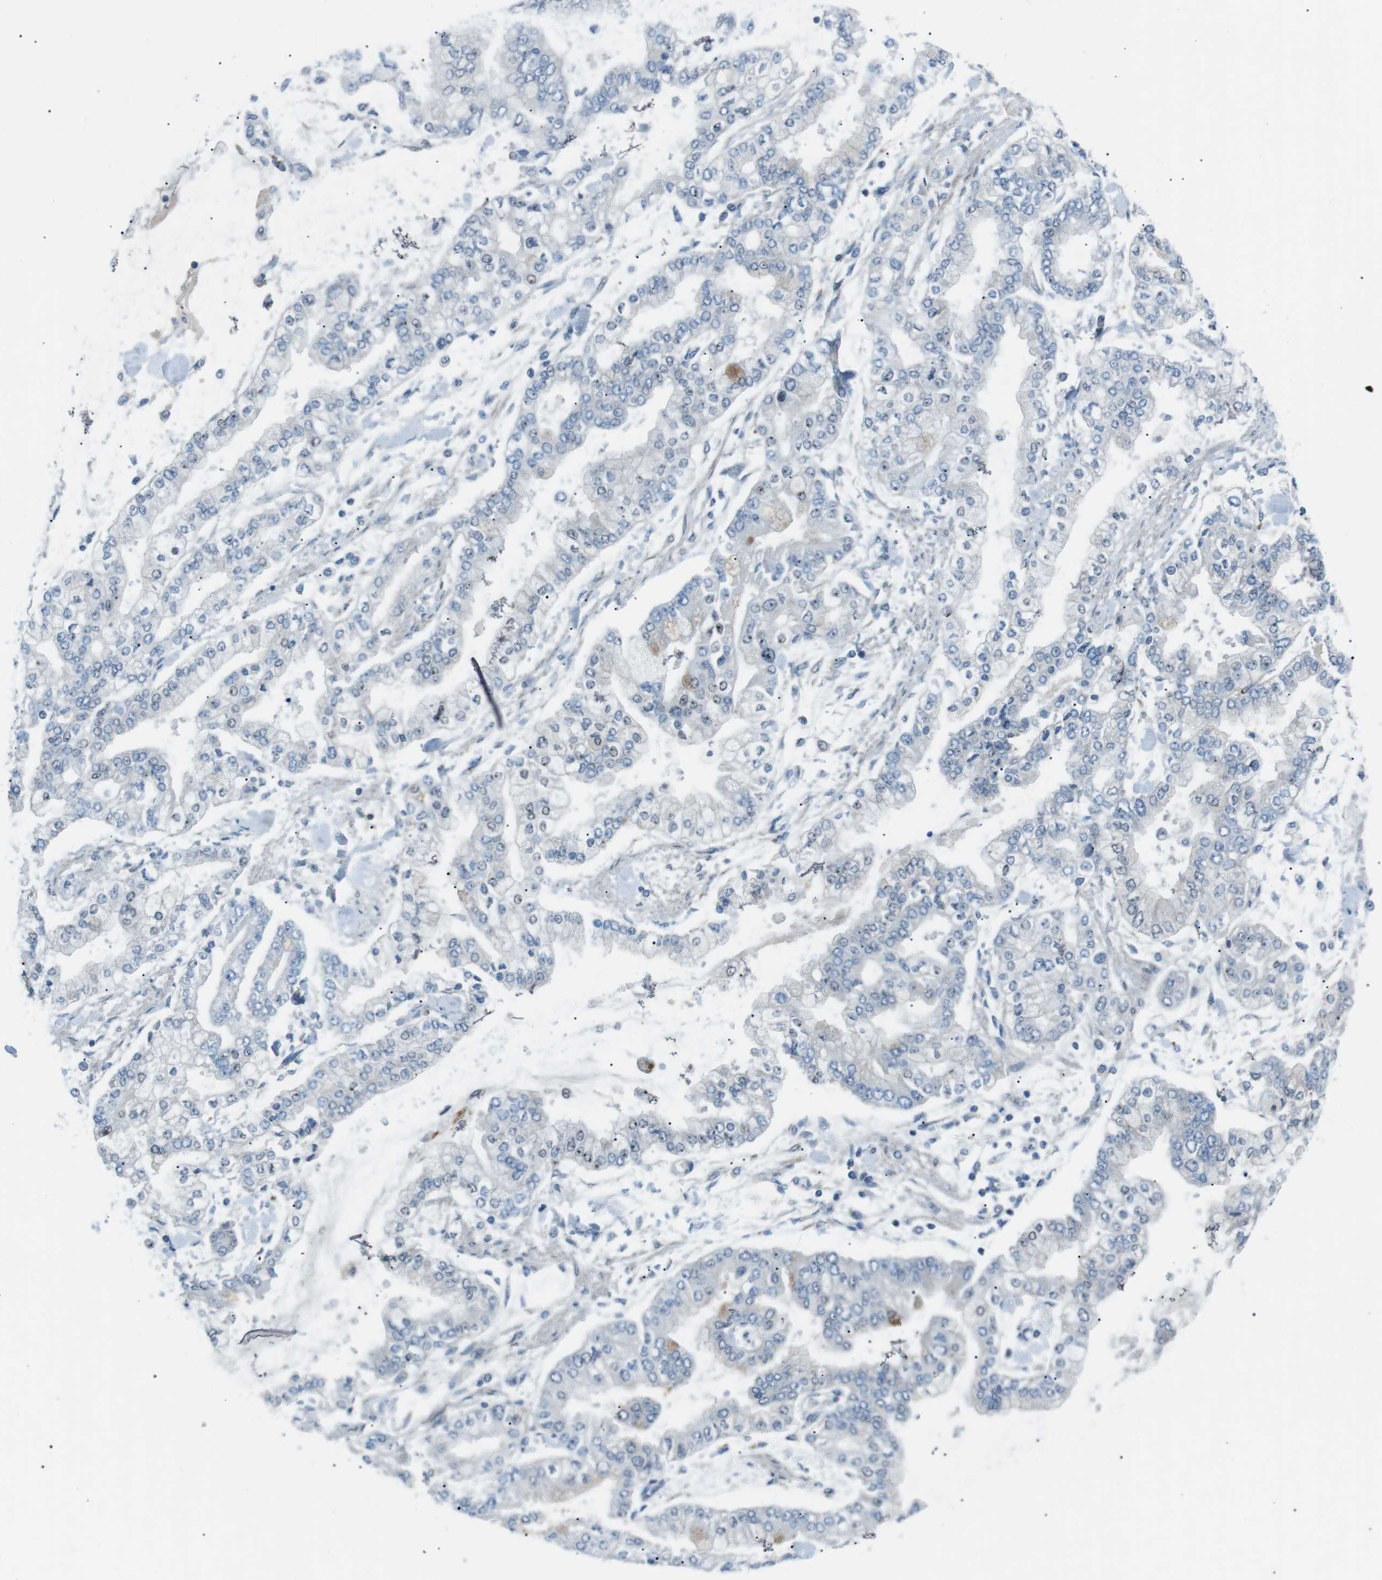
{"staining": {"intensity": "negative", "quantity": "none", "location": "none"}, "tissue": "stomach cancer", "cell_type": "Tumor cells", "image_type": "cancer", "snomed": [{"axis": "morphology", "description": "Normal tissue, NOS"}, {"axis": "morphology", "description": "Adenocarcinoma, NOS"}, {"axis": "topography", "description": "Stomach, upper"}, {"axis": "topography", "description": "Stomach"}], "caption": "Histopathology image shows no significant protein staining in tumor cells of adenocarcinoma (stomach). (Immunohistochemistry, brightfield microscopy, high magnification).", "gene": "ARID5B", "patient": {"sex": "male", "age": 76}}